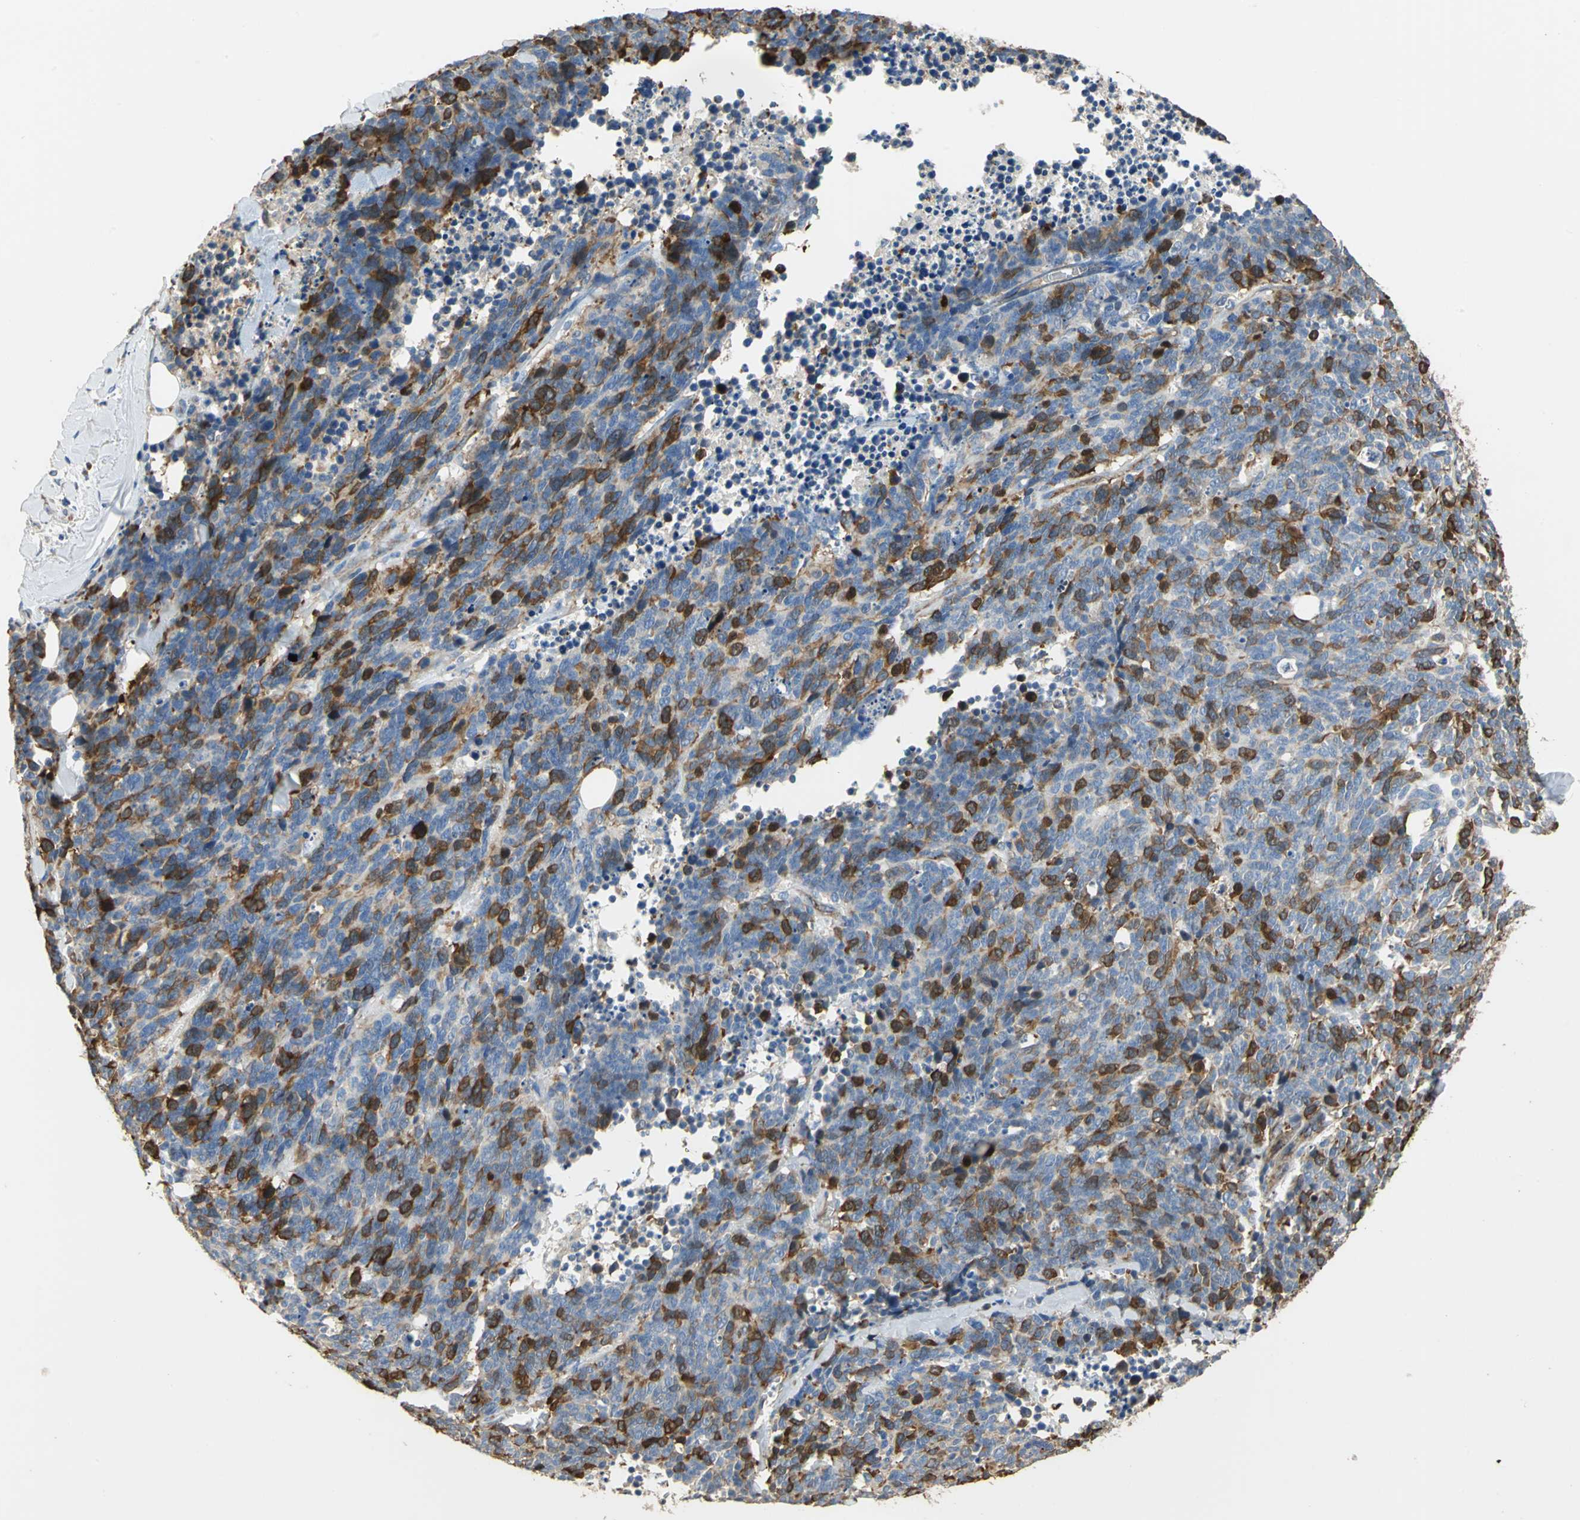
{"staining": {"intensity": "strong", "quantity": "25%-75%", "location": "cytoplasmic/membranous"}, "tissue": "lung cancer", "cell_type": "Tumor cells", "image_type": "cancer", "snomed": [{"axis": "morphology", "description": "Neoplasm, malignant, NOS"}, {"axis": "topography", "description": "Lung"}], "caption": "The image demonstrates immunohistochemical staining of lung cancer (neoplasm (malignant)). There is strong cytoplasmic/membranous expression is appreciated in approximately 25%-75% of tumor cells.", "gene": "DLGAP5", "patient": {"sex": "female", "age": 58}}